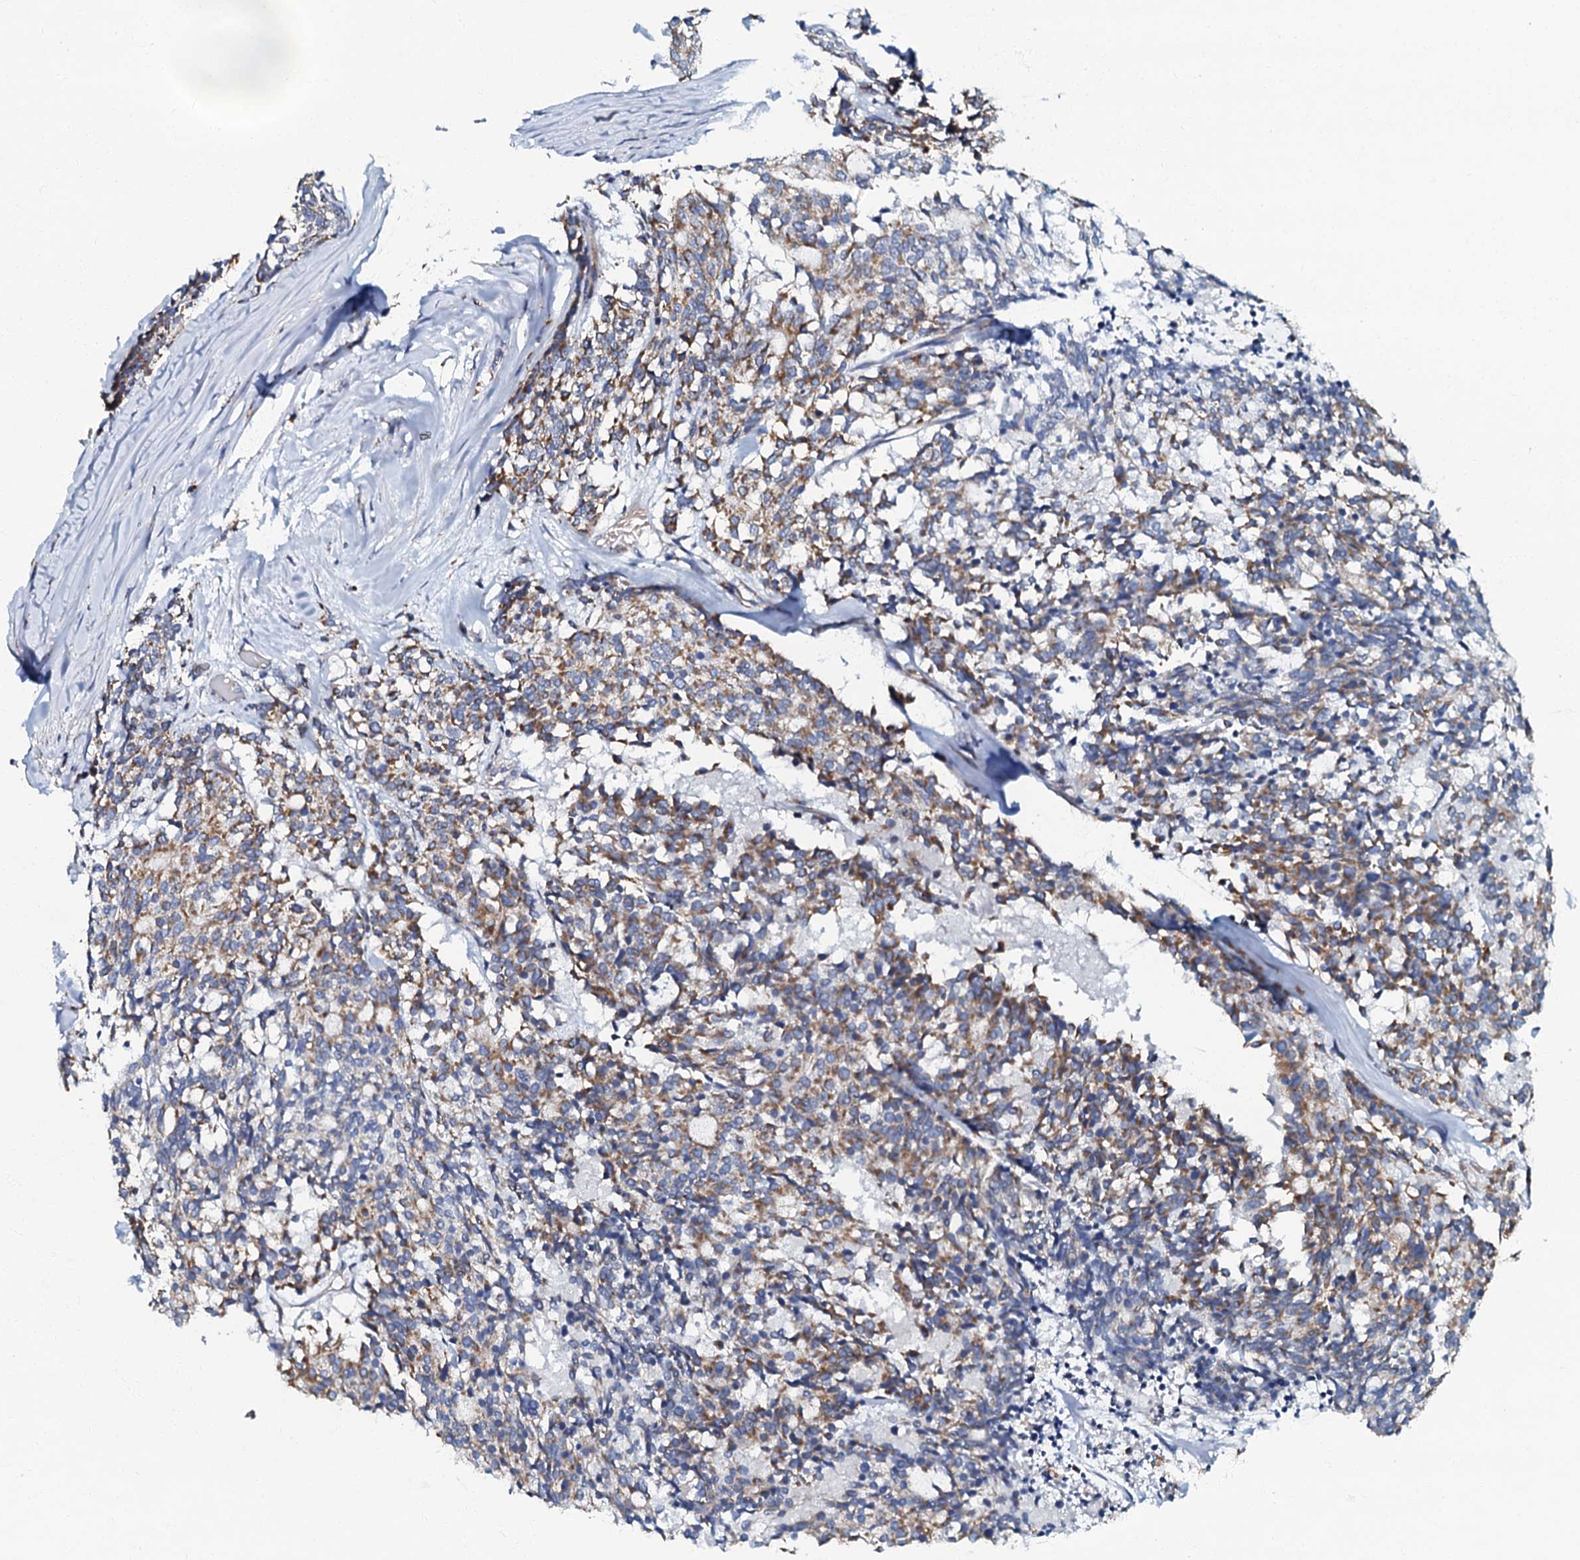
{"staining": {"intensity": "moderate", "quantity": "25%-75%", "location": "cytoplasmic/membranous"}, "tissue": "carcinoid", "cell_type": "Tumor cells", "image_type": "cancer", "snomed": [{"axis": "morphology", "description": "Carcinoid, malignant, NOS"}, {"axis": "topography", "description": "Pancreas"}], "caption": "Human carcinoid (malignant) stained for a protein (brown) displays moderate cytoplasmic/membranous positive expression in about 25%-75% of tumor cells.", "gene": "NDUFA12", "patient": {"sex": "female", "age": 54}}